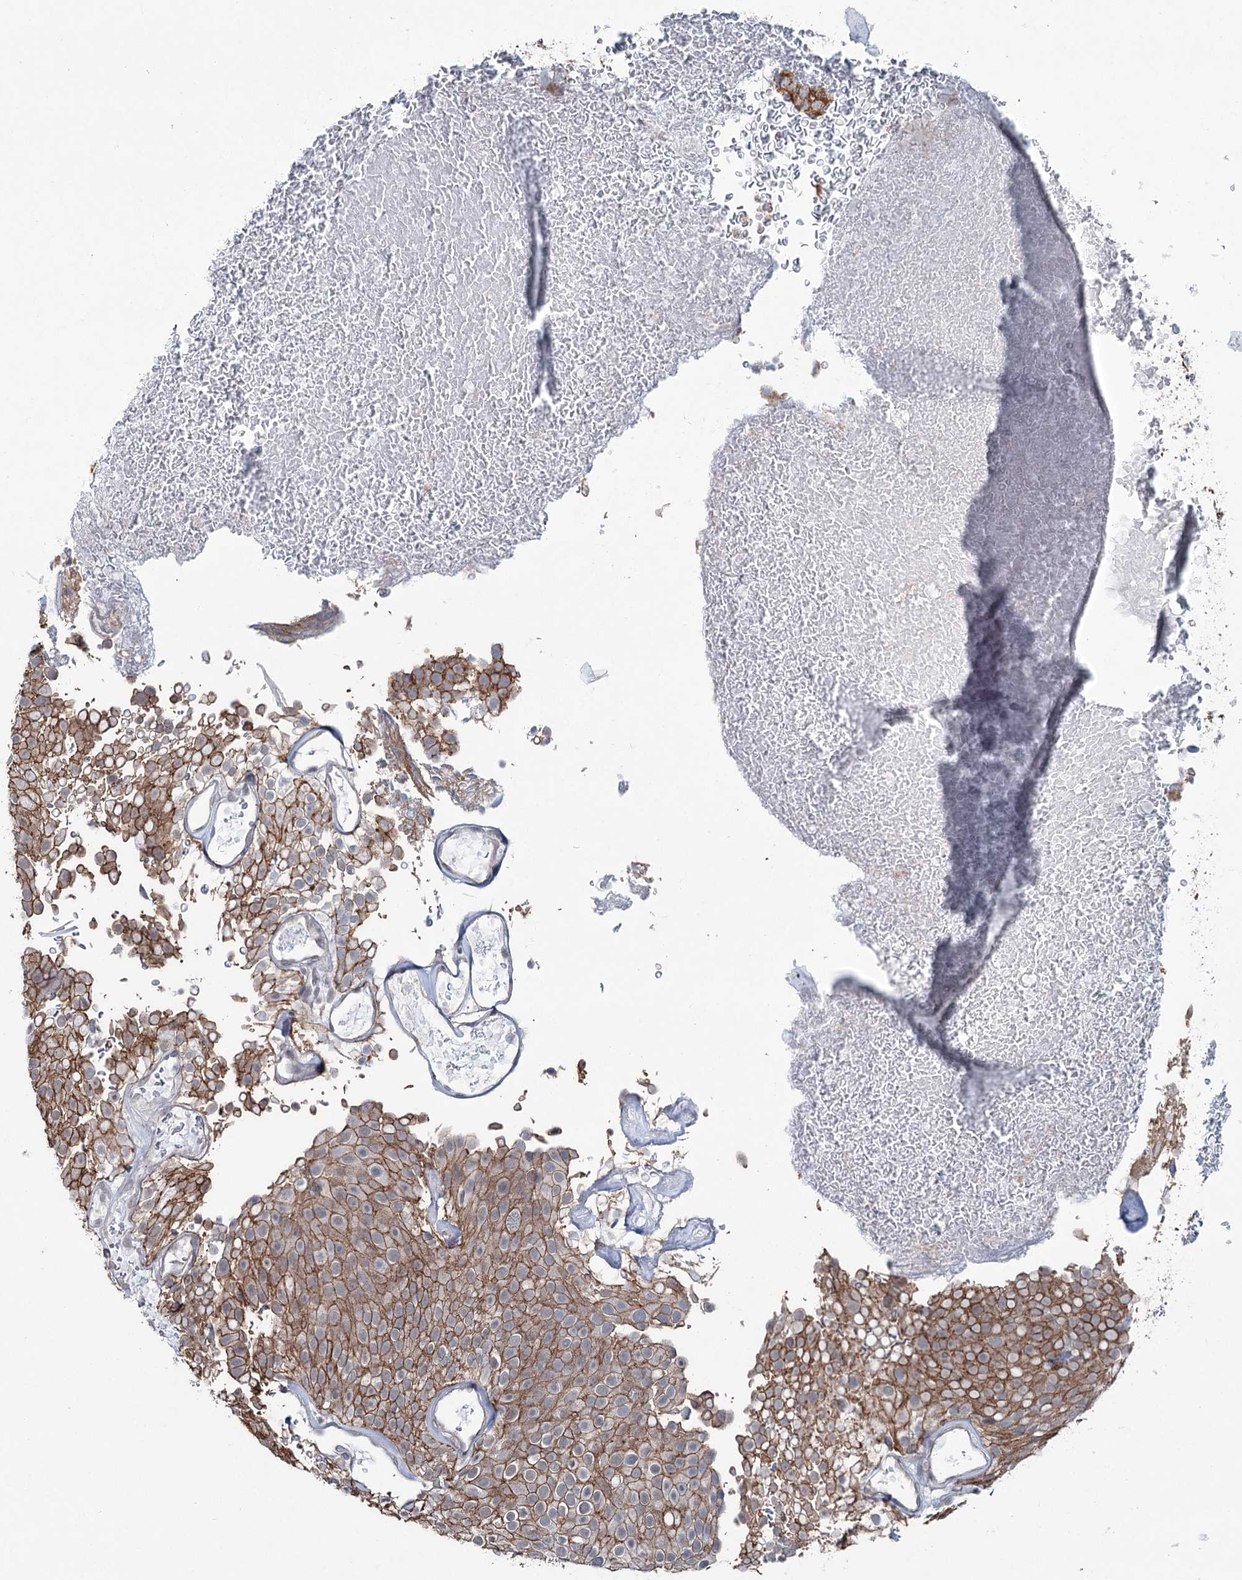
{"staining": {"intensity": "strong", "quantity": ">75%", "location": "cytoplasmic/membranous"}, "tissue": "urothelial cancer", "cell_type": "Tumor cells", "image_type": "cancer", "snomed": [{"axis": "morphology", "description": "Urothelial carcinoma, Low grade"}, {"axis": "topography", "description": "Urinary bladder"}], "caption": "A histopathology image of urothelial carcinoma (low-grade) stained for a protein demonstrates strong cytoplasmic/membranous brown staining in tumor cells.", "gene": "FAM120B", "patient": {"sex": "male", "age": 78}}